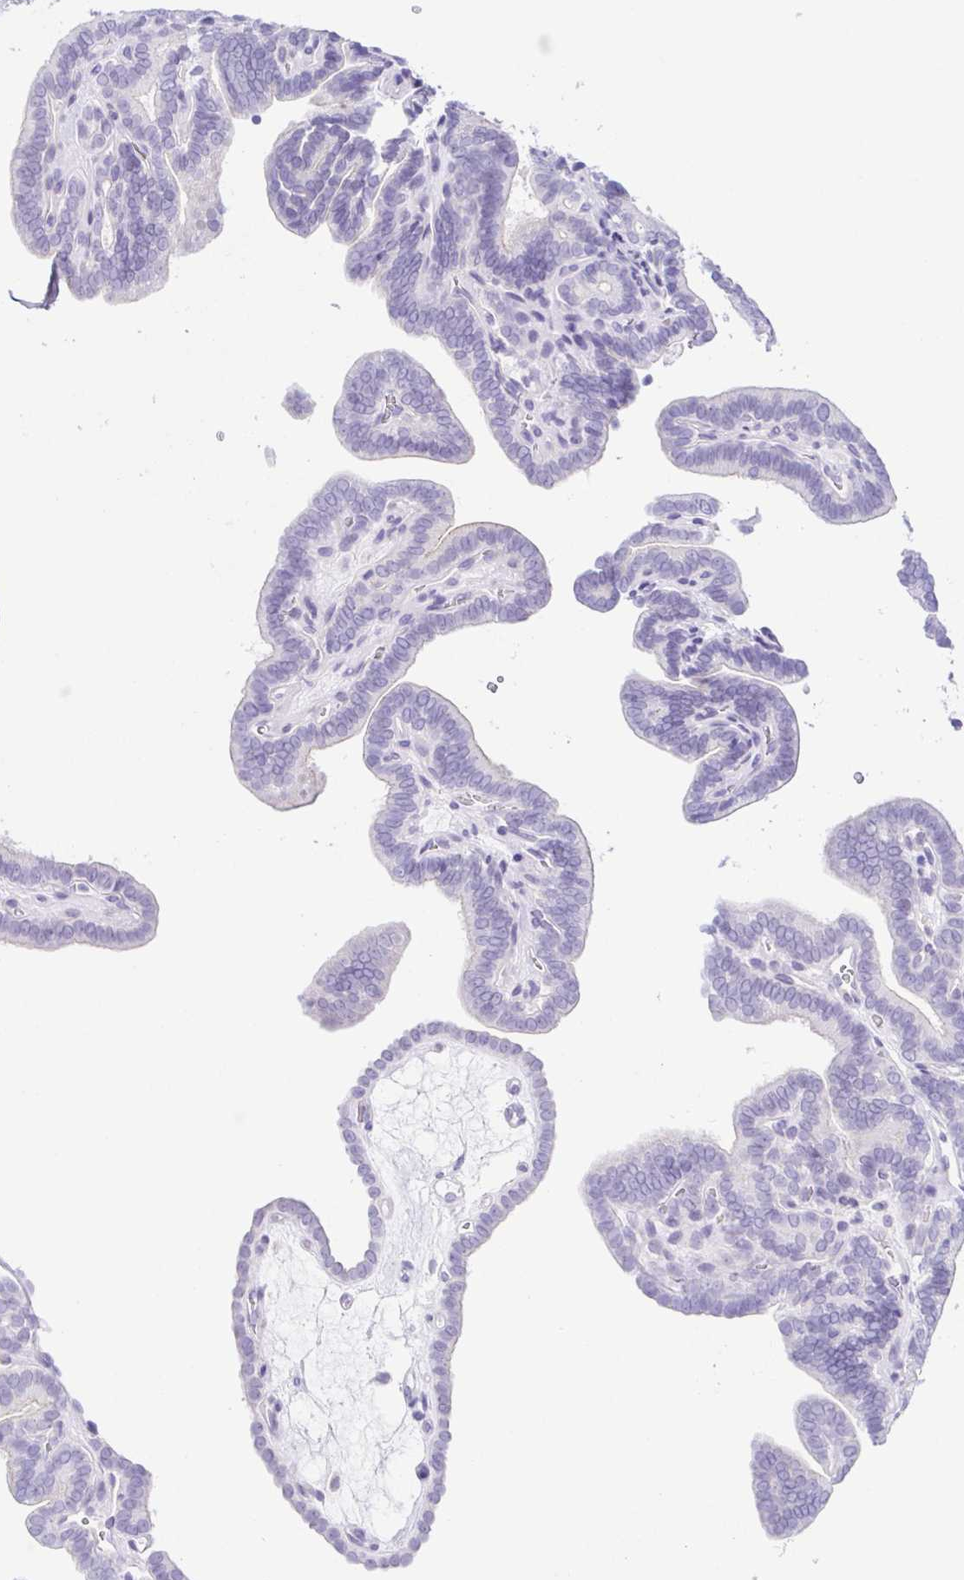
{"staining": {"intensity": "negative", "quantity": "none", "location": "none"}, "tissue": "thyroid cancer", "cell_type": "Tumor cells", "image_type": "cancer", "snomed": [{"axis": "morphology", "description": "Papillary adenocarcinoma, NOS"}, {"axis": "topography", "description": "Thyroid gland"}], "caption": "Photomicrograph shows no significant protein staining in tumor cells of thyroid cancer.", "gene": "KRTDAP", "patient": {"sex": "female", "age": 21}}